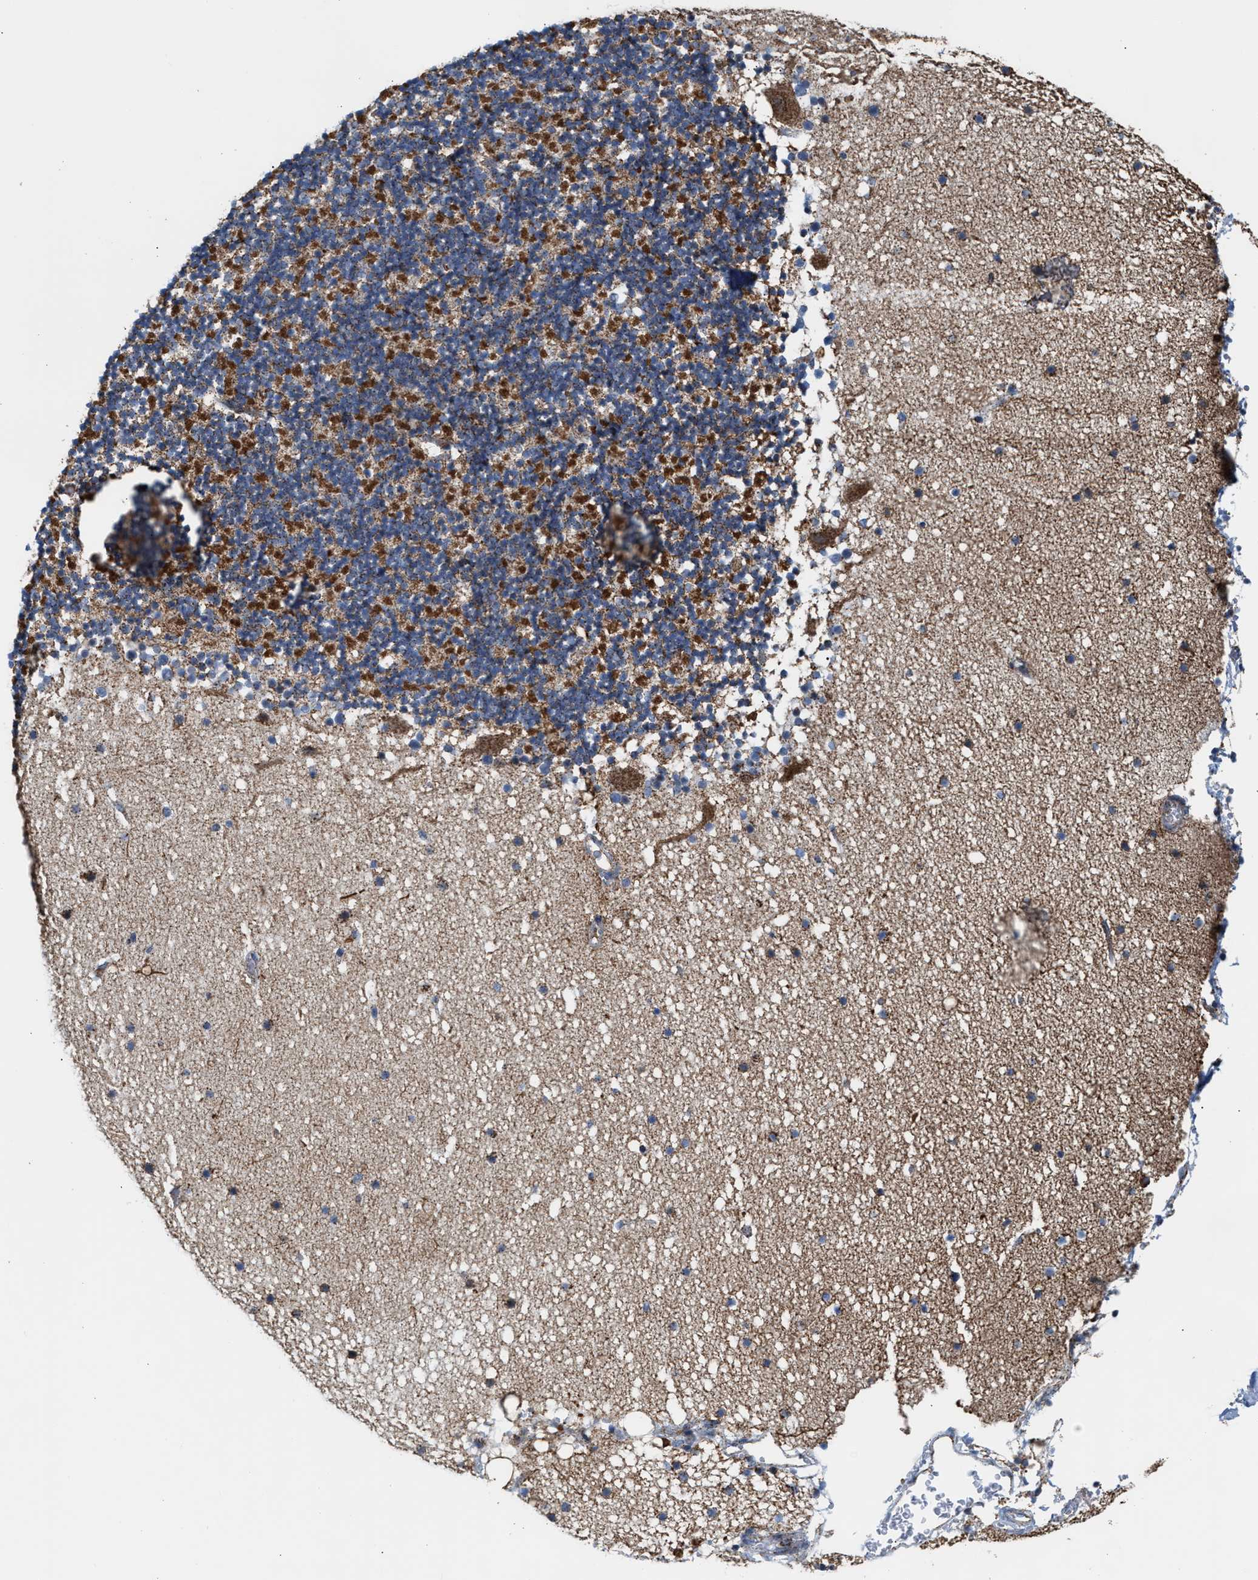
{"staining": {"intensity": "moderate", "quantity": ">75%", "location": "cytoplasmic/membranous"}, "tissue": "cerebellum", "cell_type": "Cells in granular layer", "image_type": "normal", "snomed": [{"axis": "morphology", "description": "Normal tissue, NOS"}, {"axis": "topography", "description": "Cerebellum"}], "caption": "Immunohistochemistry image of benign cerebellum stained for a protein (brown), which shows medium levels of moderate cytoplasmic/membranous staining in approximately >75% of cells in granular layer.", "gene": "PMPCA", "patient": {"sex": "male", "age": 57}}